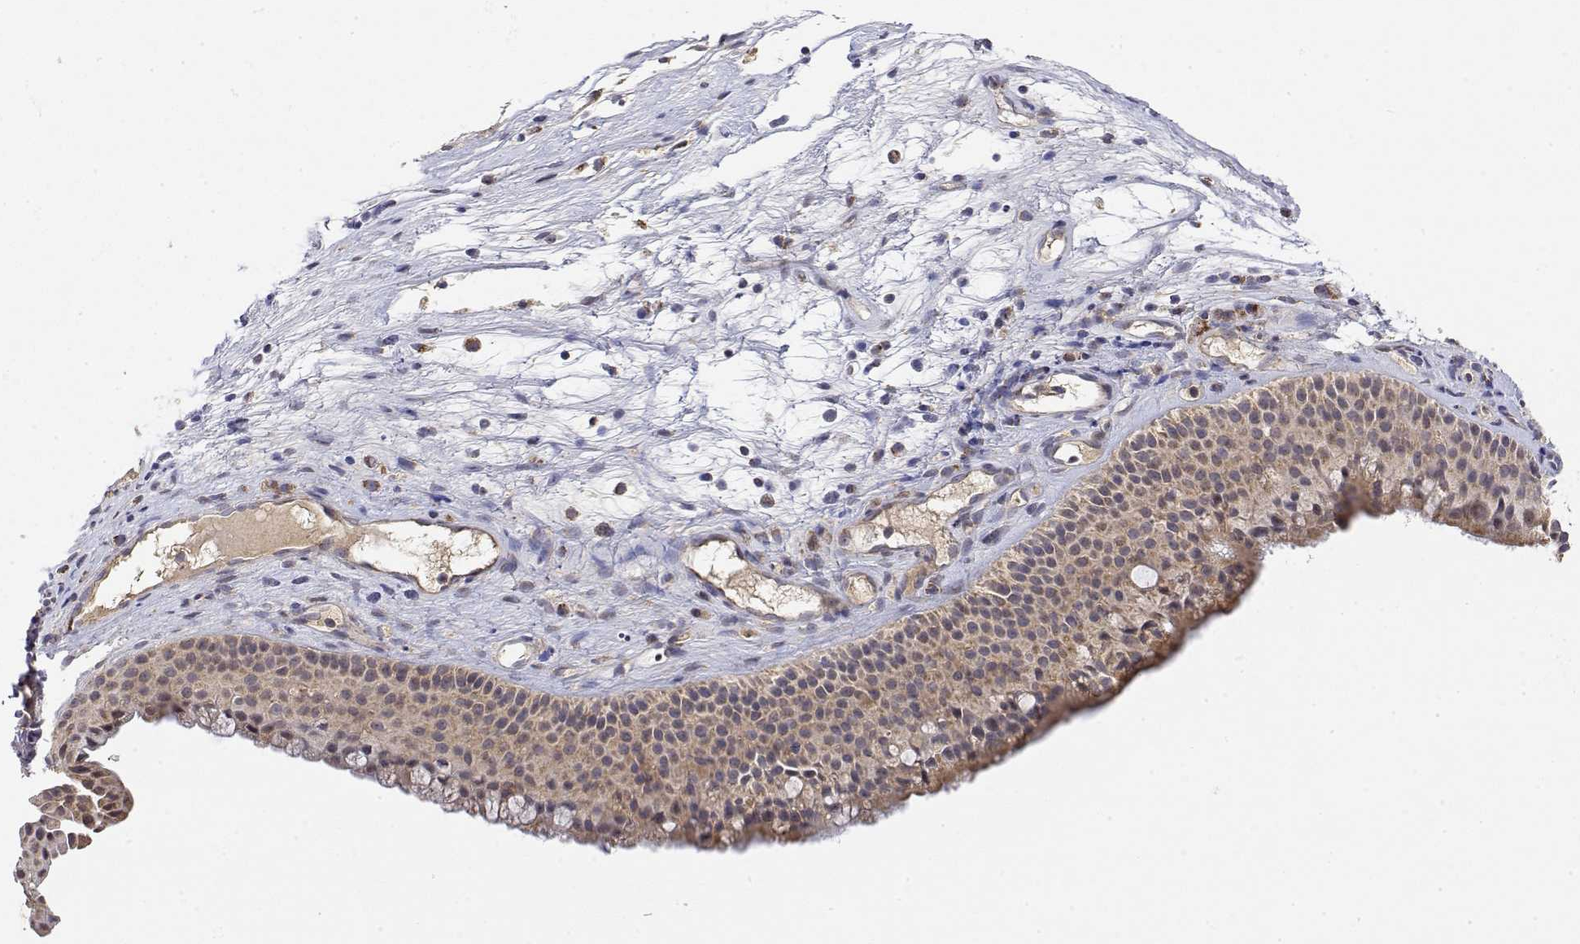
{"staining": {"intensity": "strong", "quantity": "25%-75%", "location": "cytoplasmic/membranous"}, "tissue": "nasopharynx", "cell_type": "Respiratory epithelial cells", "image_type": "normal", "snomed": [{"axis": "morphology", "description": "Normal tissue, NOS"}, {"axis": "topography", "description": "Nasopharynx"}], "caption": "Brown immunohistochemical staining in normal nasopharynx exhibits strong cytoplasmic/membranous expression in about 25%-75% of respiratory epithelial cells.", "gene": "GADD45GIP1", "patient": {"sex": "male", "age": 68}}